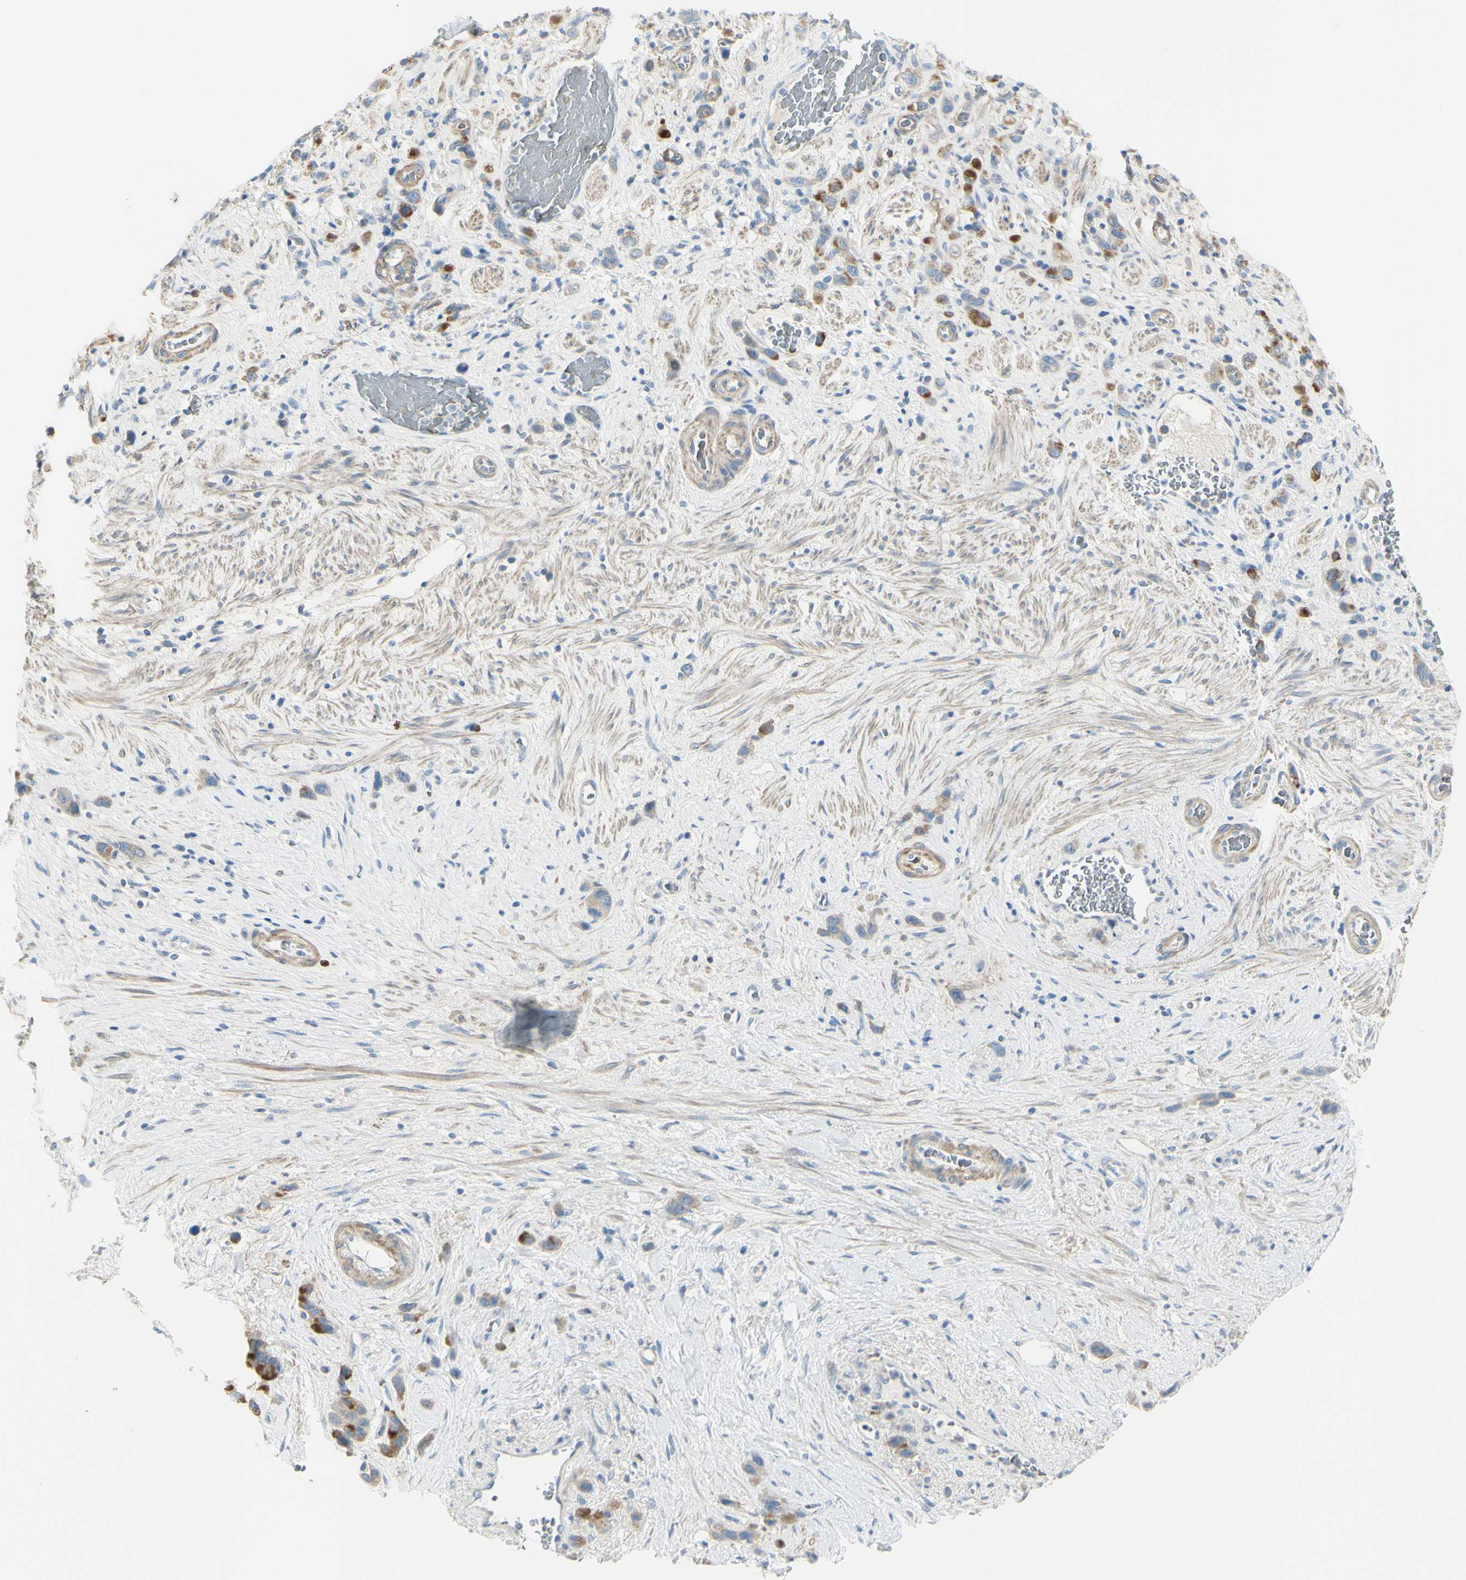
{"staining": {"intensity": "moderate", "quantity": ">75%", "location": "cytoplasmic/membranous"}, "tissue": "stomach cancer", "cell_type": "Tumor cells", "image_type": "cancer", "snomed": [{"axis": "morphology", "description": "Adenocarcinoma, NOS"}, {"axis": "morphology", "description": "Adenocarcinoma, High grade"}, {"axis": "topography", "description": "Stomach, upper"}, {"axis": "topography", "description": "Stomach, lower"}], "caption": "Stomach cancer (high-grade adenocarcinoma) stained with a protein marker demonstrates moderate staining in tumor cells.", "gene": "NCBP2L", "patient": {"sex": "female", "age": 65}}